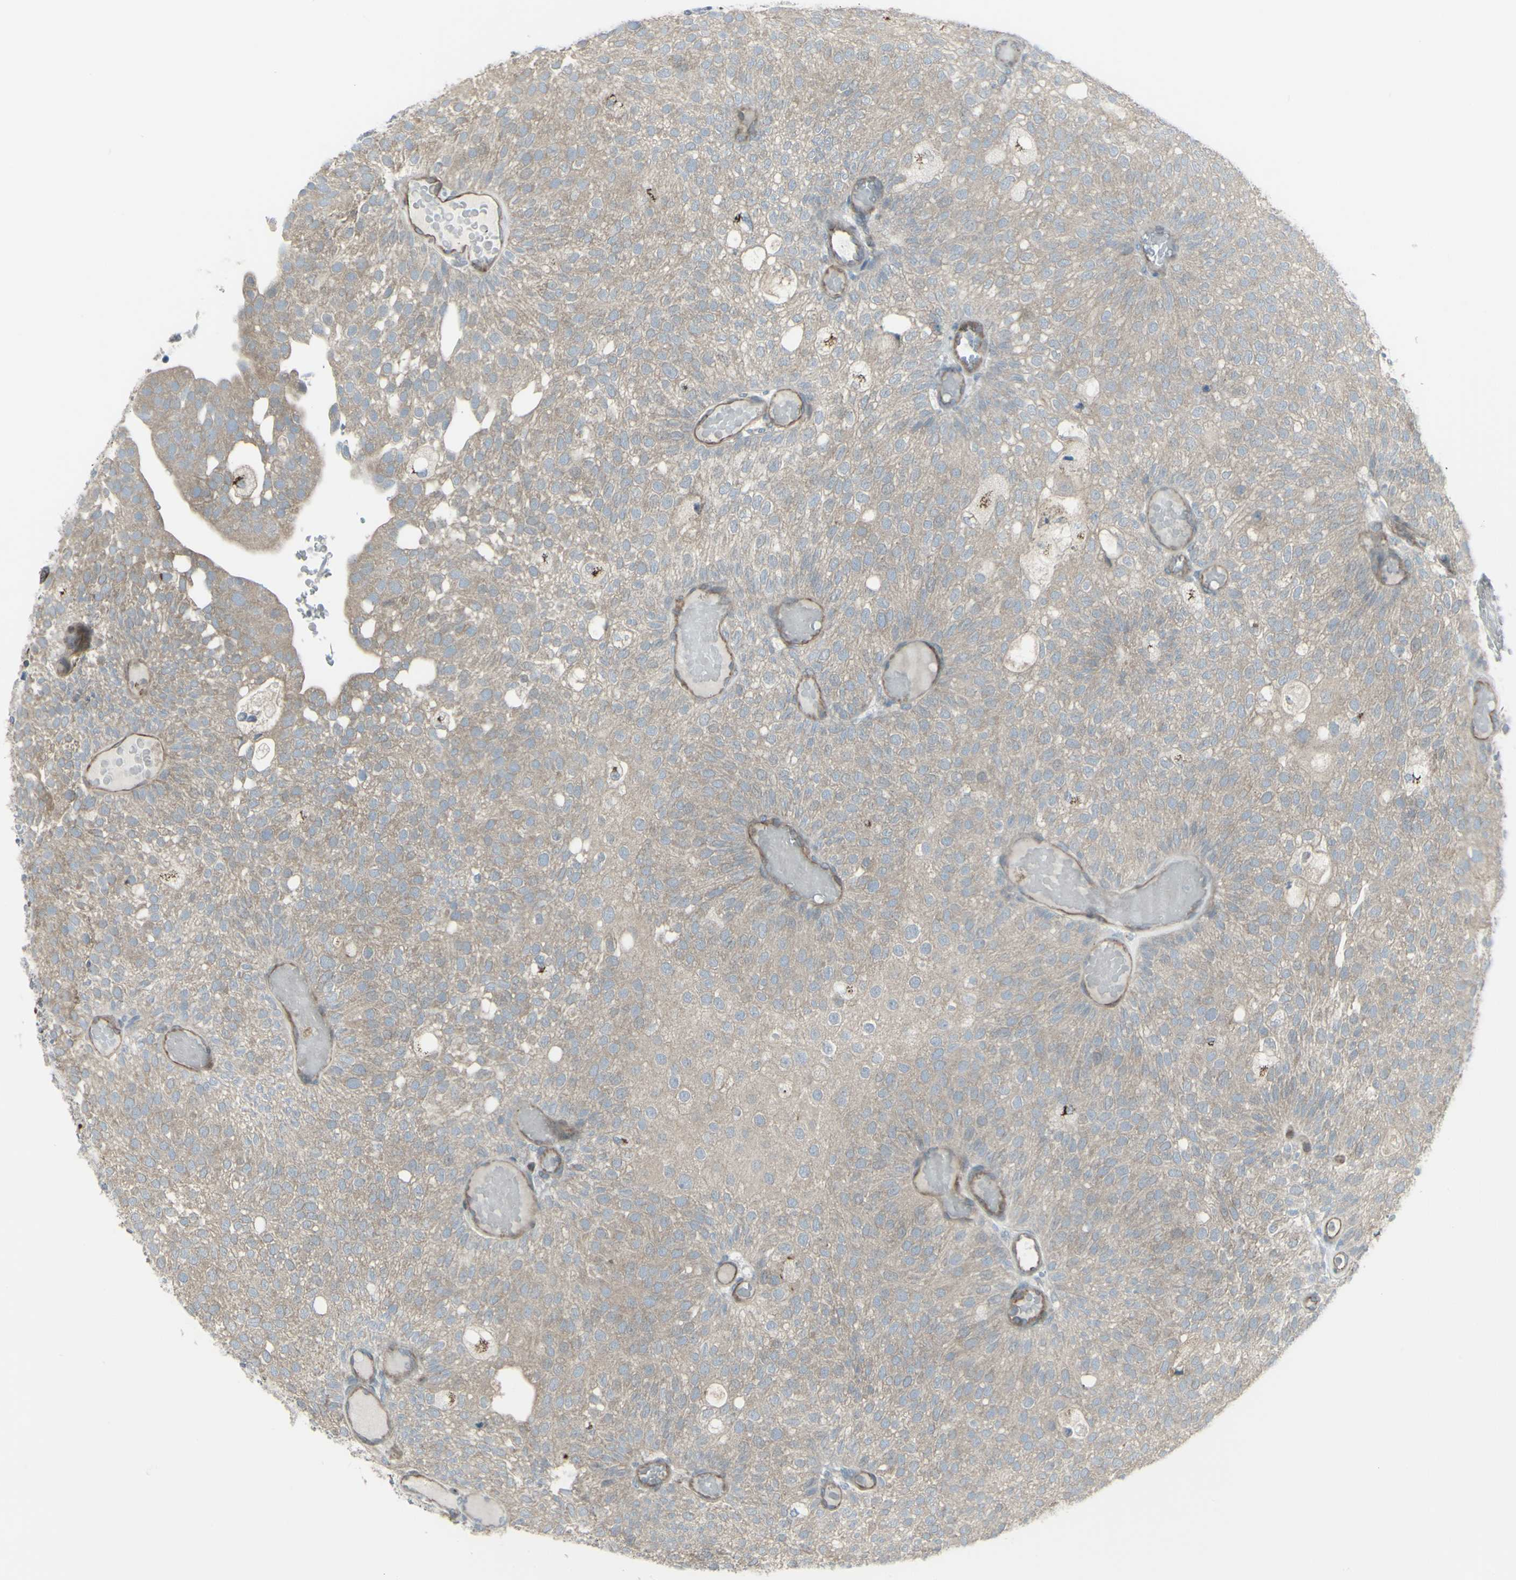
{"staining": {"intensity": "weak", "quantity": ">75%", "location": "cytoplasmic/membranous"}, "tissue": "urothelial cancer", "cell_type": "Tumor cells", "image_type": "cancer", "snomed": [{"axis": "morphology", "description": "Urothelial carcinoma, Low grade"}, {"axis": "topography", "description": "Urinary bladder"}], "caption": "Tumor cells exhibit weak cytoplasmic/membranous staining in approximately >75% of cells in low-grade urothelial carcinoma. (brown staining indicates protein expression, while blue staining denotes nuclei).", "gene": "GALNT6", "patient": {"sex": "male", "age": 78}}